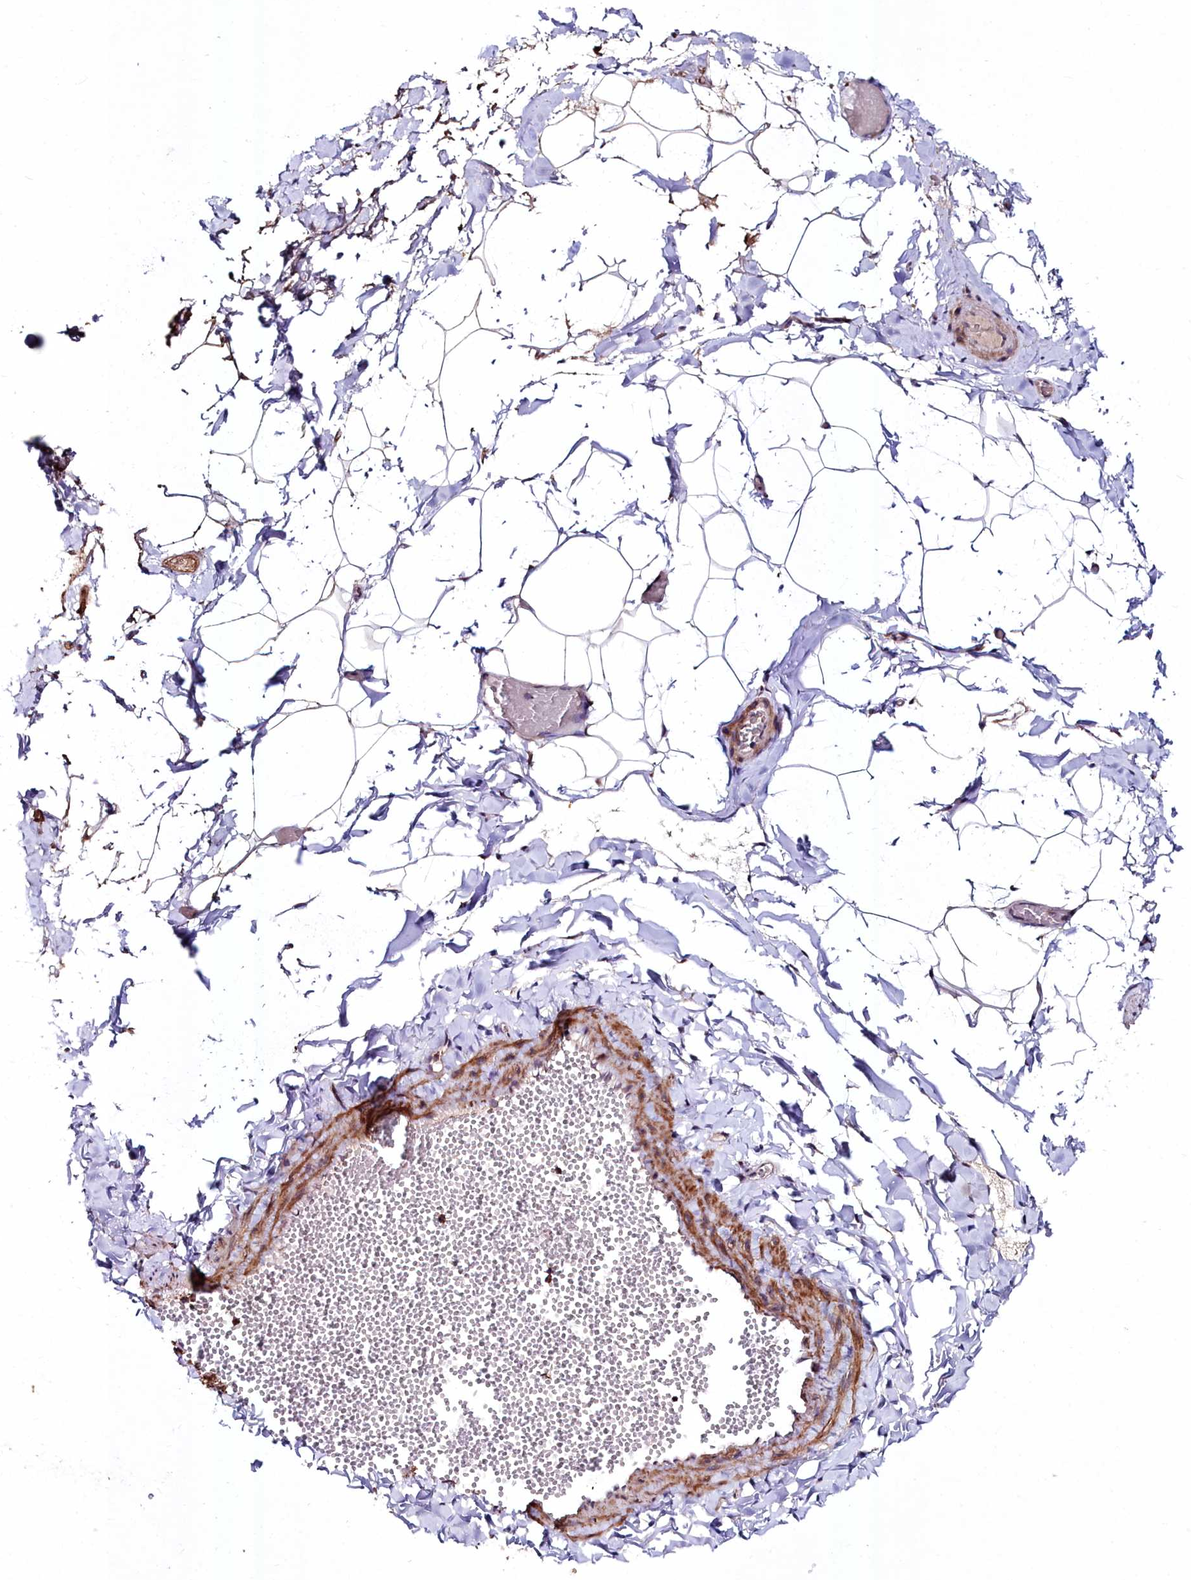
{"staining": {"intensity": "negative", "quantity": "none", "location": "none"}, "tissue": "adipose tissue", "cell_type": "Adipocytes", "image_type": "normal", "snomed": [{"axis": "morphology", "description": "Normal tissue, NOS"}, {"axis": "topography", "description": "Gallbladder"}, {"axis": "topography", "description": "Peripheral nerve tissue"}], "caption": "Histopathology image shows no significant protein positivity in adipocytes of unremarkable adipose tissue.", "gene": "AMBRA1", "patient": {"sex": "male", "age": 38}}